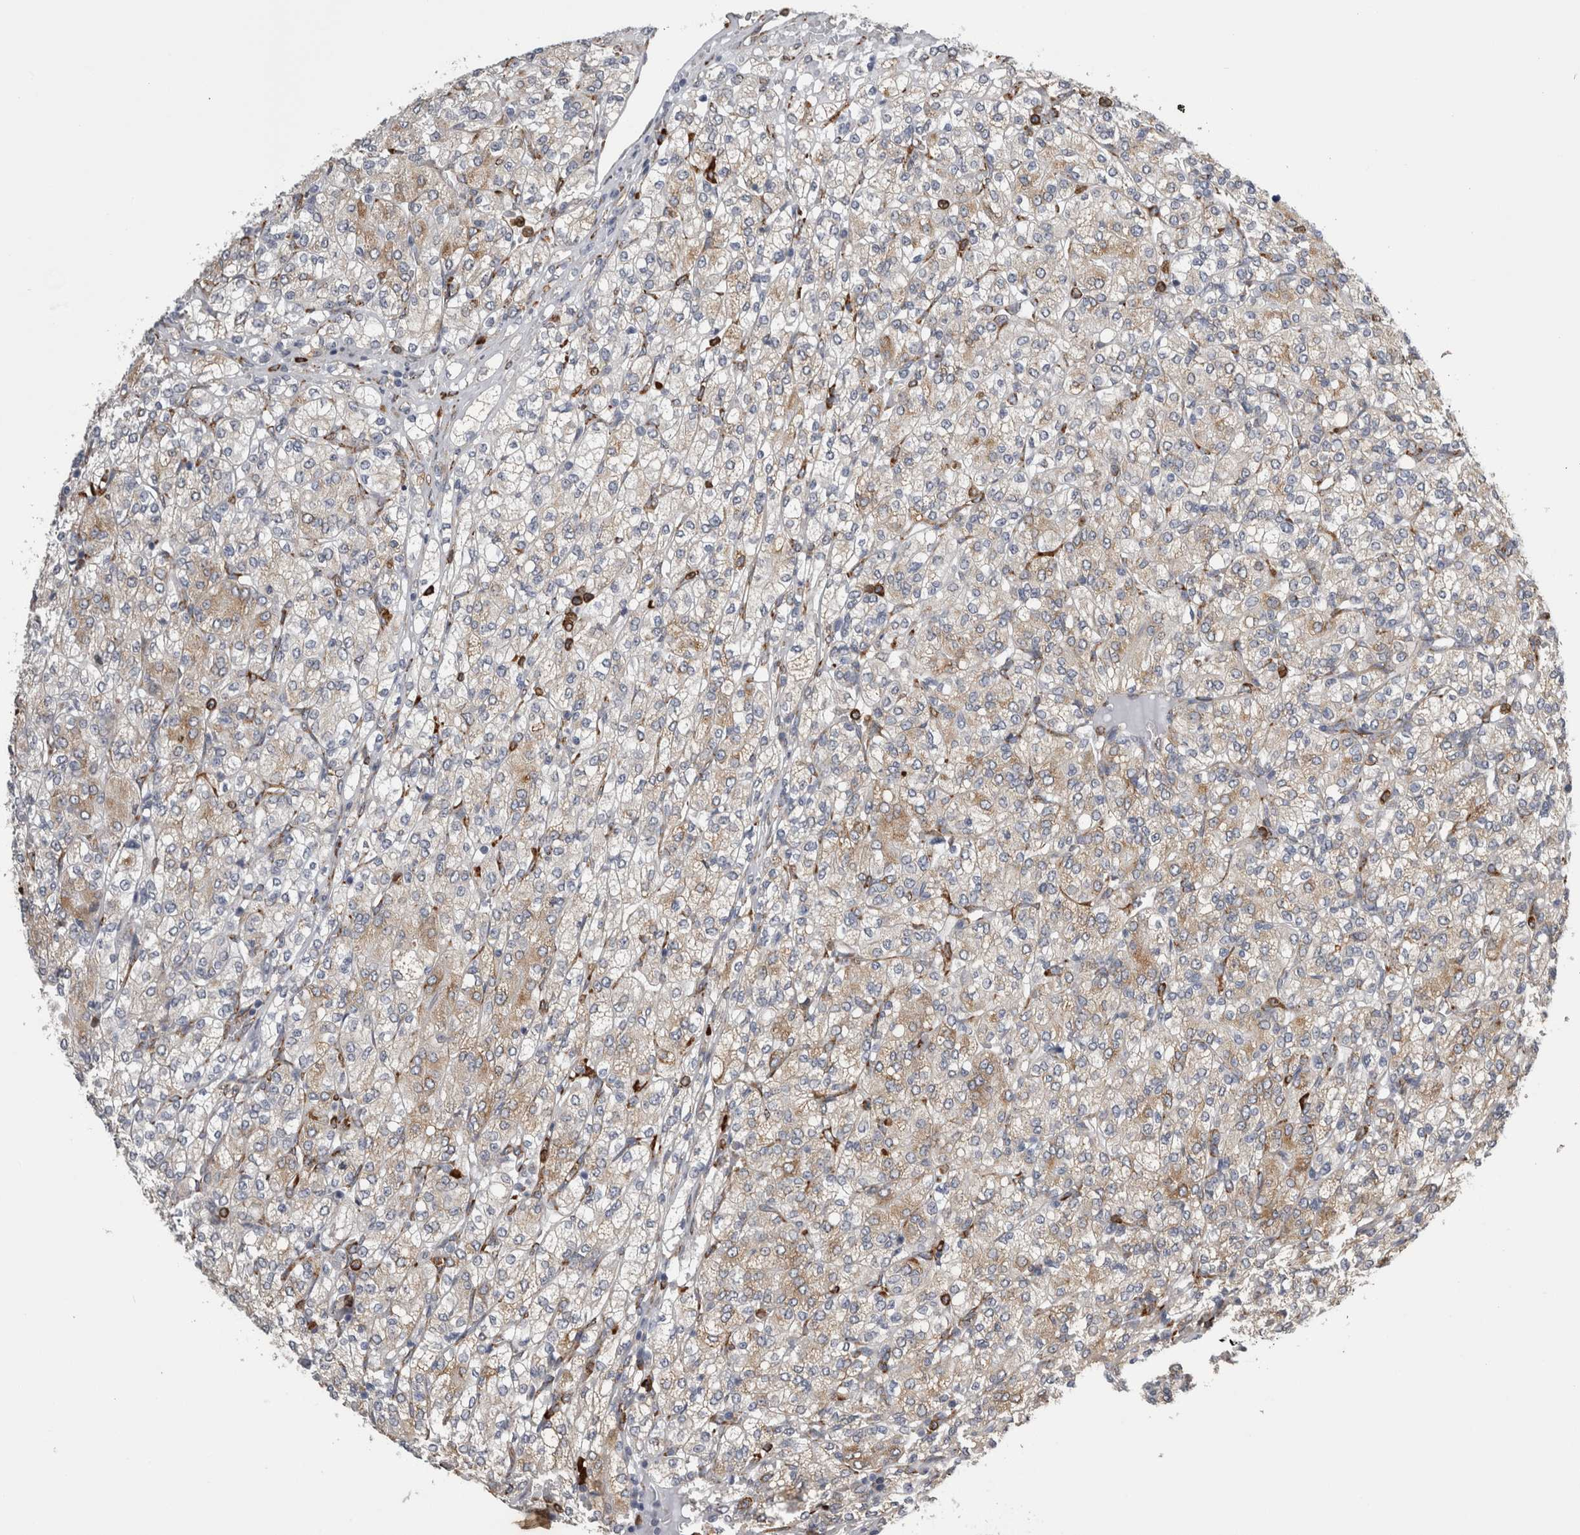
{"staining": {"intensity": "weak", "quantity": "25%-75%", "location": "cytoplasmic/membranous"}, "tissue": "renal cancer", "cell_type": "Tumor cells", "image_type": "cancer", "snomed": [{"axis": "morphology", "description": "Adenocarcinoma, NOS"}, {"axis": "topography", "description": "Kidney"}], "caption": "Human adenocarcinoma (renal) stained with a brown dye displays weak cytoplasmic/membranous positive positivity in approximately 25%-75% of tumor cells.", "gene": "FHIP2B", "patient": {"sex": "male", "age": 77}}